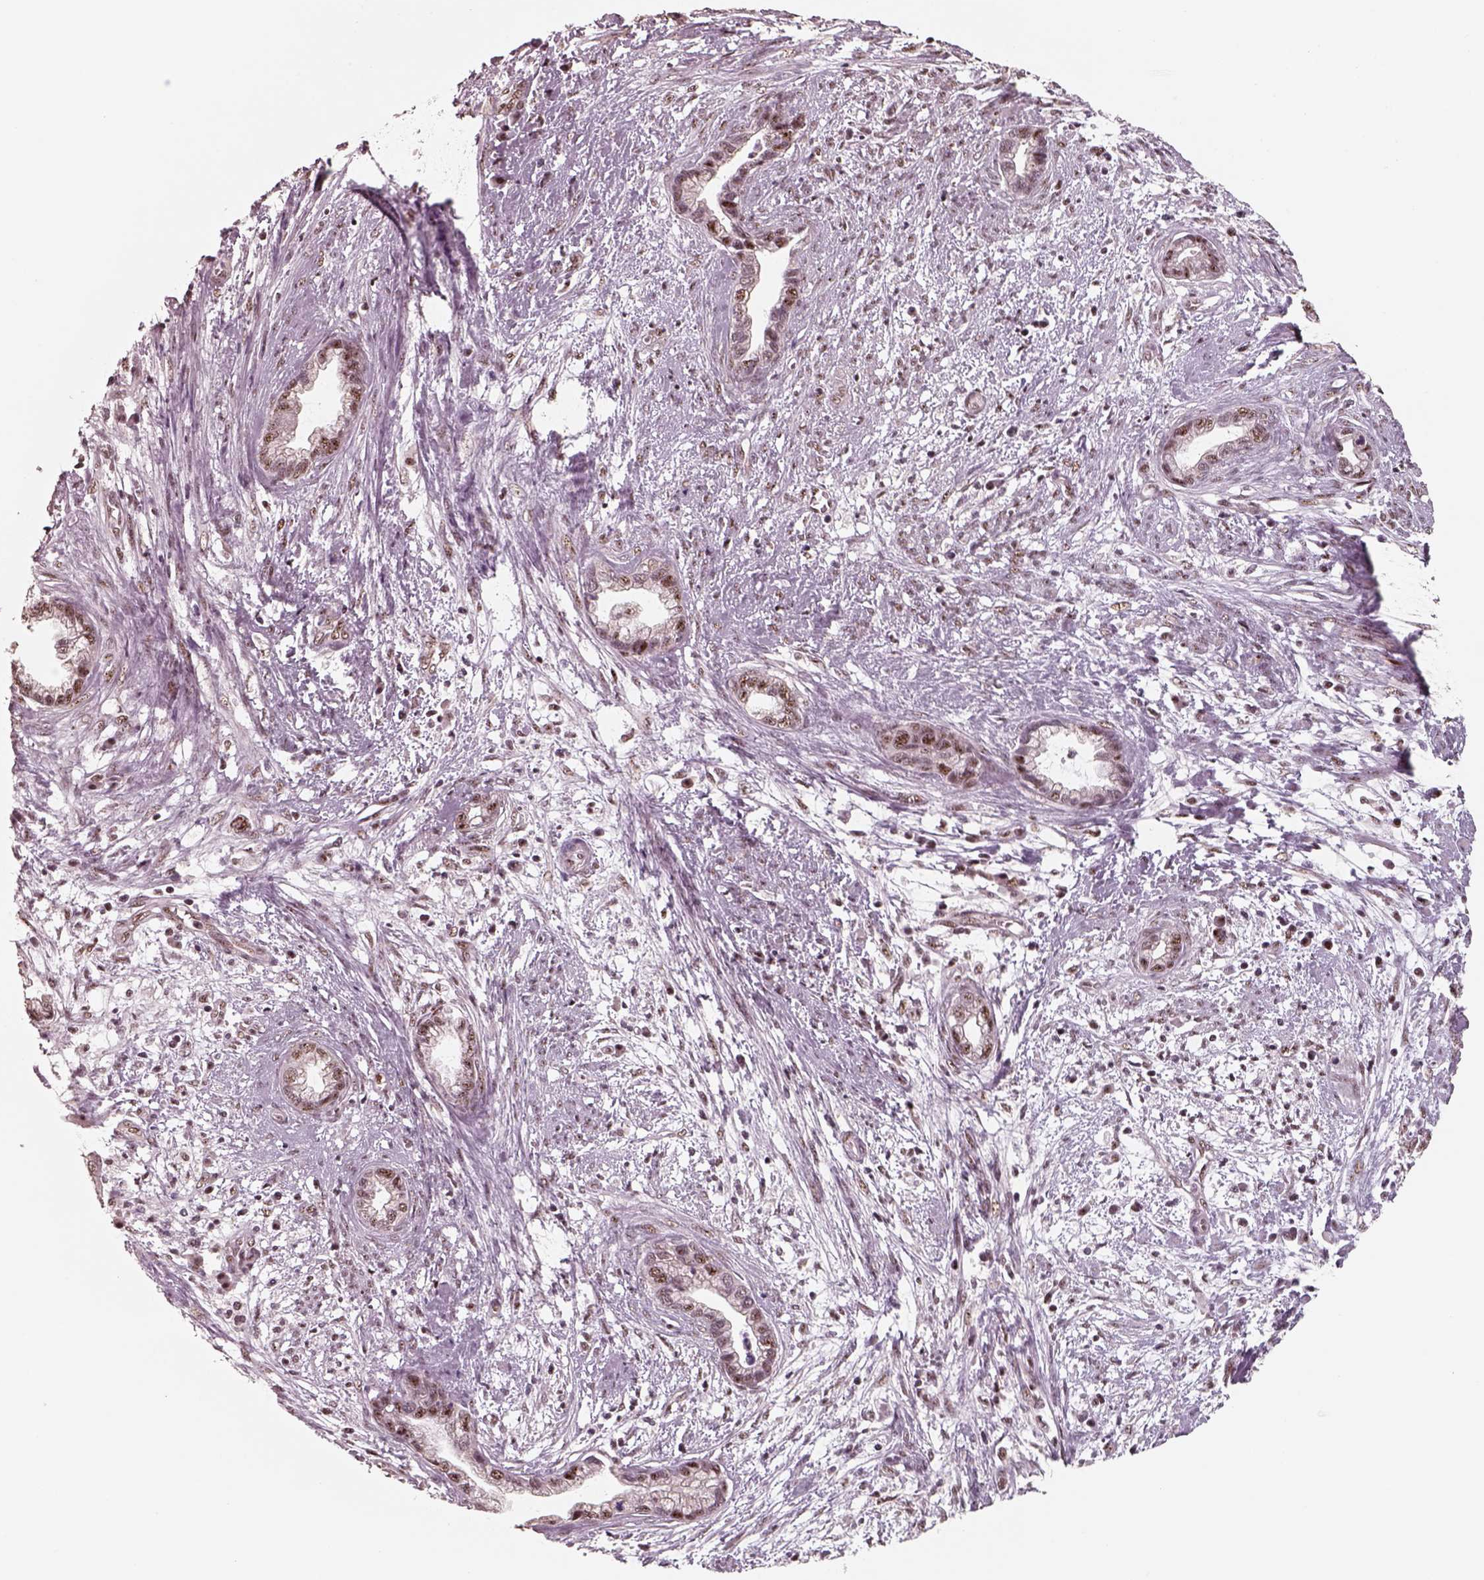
{"staining": {"intensity": "moderate", "quantity": ">75%", "location": "nuclear"}, "tissue": "cervical cancer", "cell_type": "Tumor cells", "image_type": "cancer", "snomed": [{"axis": "morphology", "description": "Adenocarcinoma, NOS"}, {"axis": "topography", "description": "Cervix"}], "caption": "DAB (3,3'-diaminobenzidine) immunohistochemical staining of cervical cancer displays moderate nuclear protein expression in about >75% of tumor cells.", "gene": "ATXN7L3", "patient": {"sex": "female", "age": 62}}